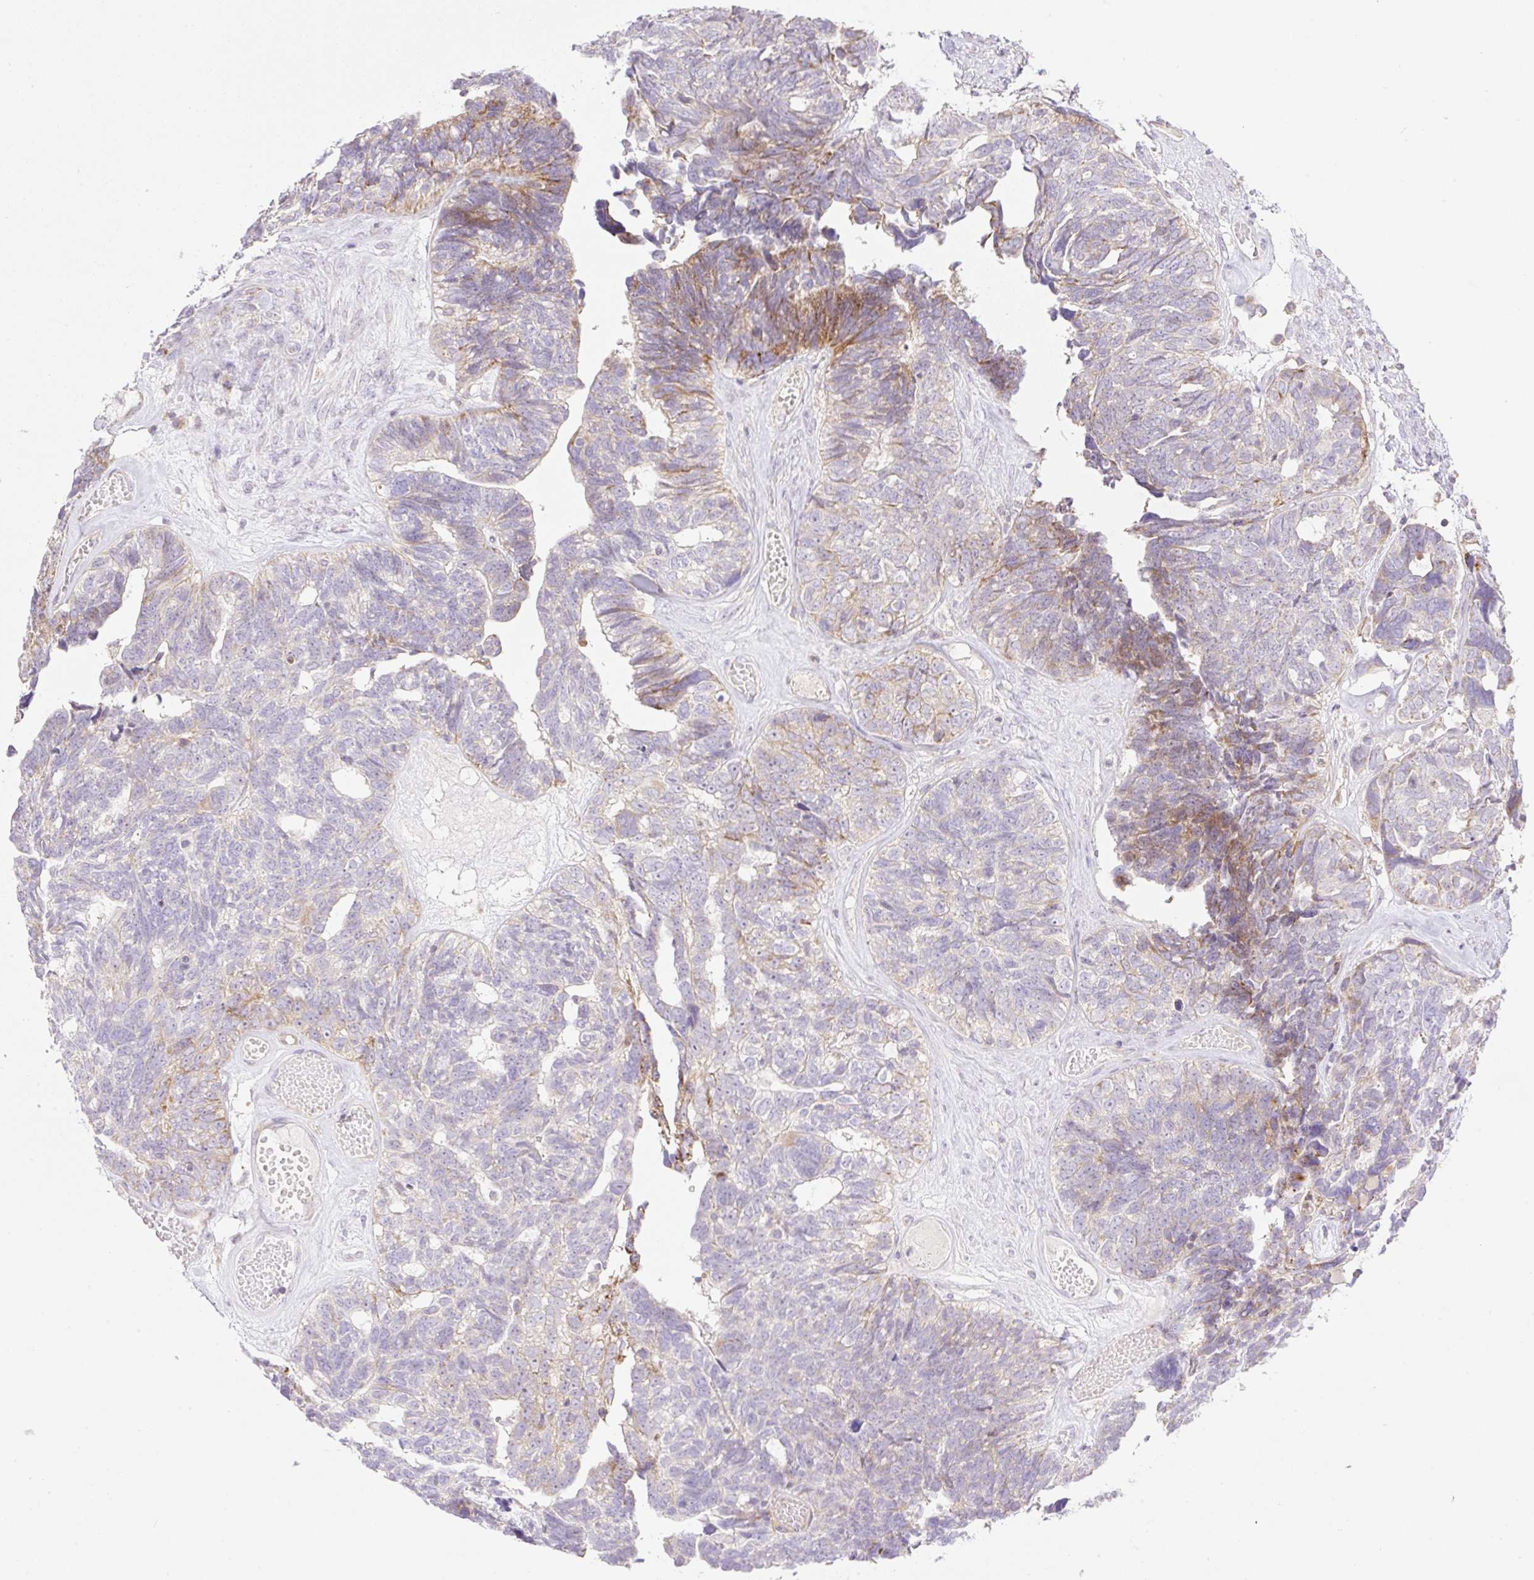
{"staining": {"intensity": "moderate", "quantity": "<25%", "location": "cytoplasmic/membranous"}, "tissue": "ovarian cancer", "cell_type": "Tumor cells", "image_type": "cancer", "snomed": [{"axis": "morphology", "description": "Cystadenocarcinoma, serous, NOS"}, {"axis": "topography", "description": "Ovary"}], "caption": "IHC (DAB (3,3'-diaminobenzidine)) staining of ovarian serous cystadenocarcinoma shows moderate cytoplasmic/membranous protein expression in approximately <25% of tumor cells. The staining was performed using DAB, with brown indicating positive protein expression. Nuclei are stained blue with hematoxylin.", "gene": "VPS25", "patient": {"sex": "female", "age": 79}}